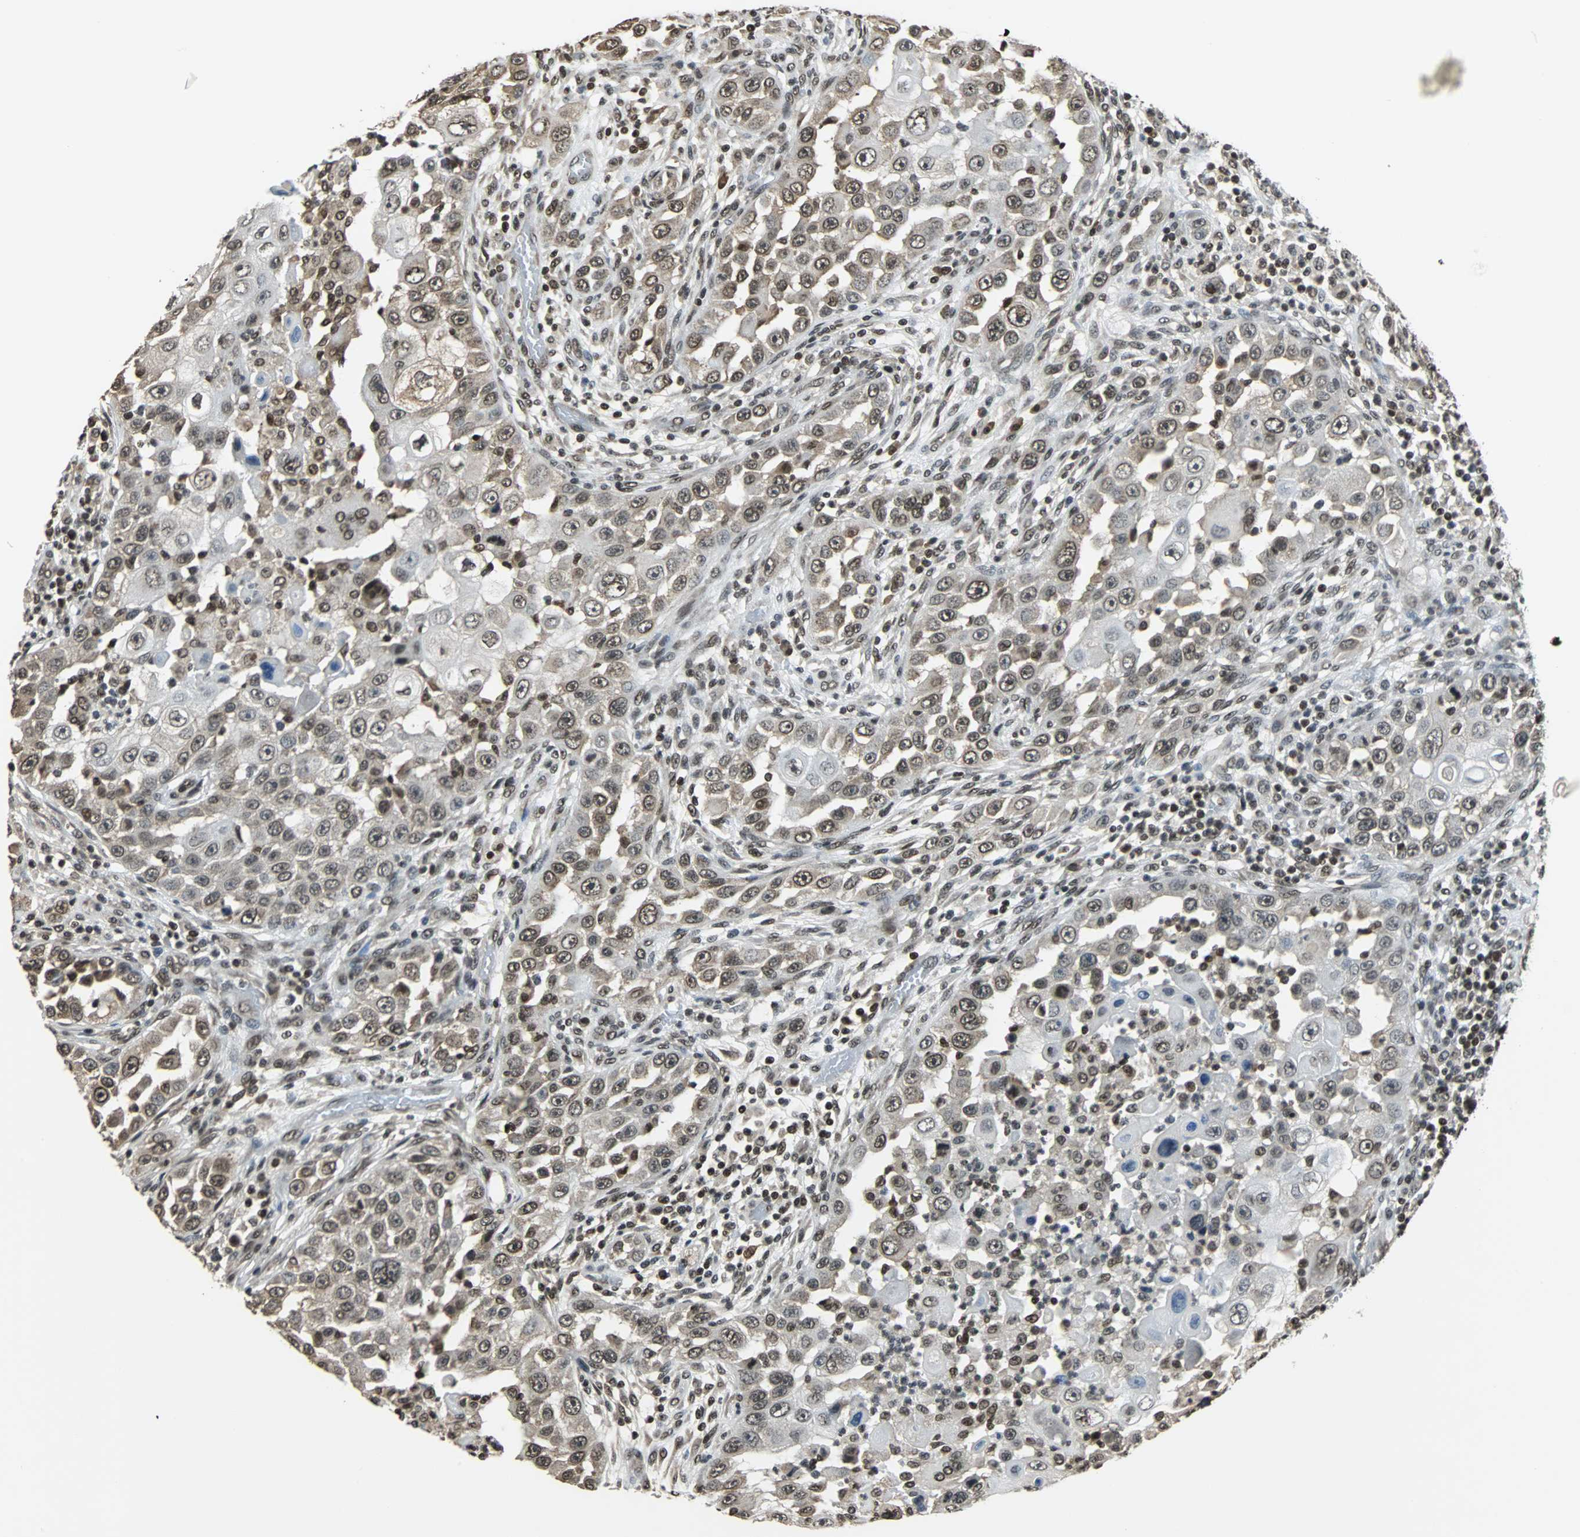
{"staining": {"intensity": "moderate", "quantity": ">75%", "location": "cytoplasmic/membranous,nuclear"}, "tissue": "head and neck cancer", "cell_type": "Tumor cells", "image_type": "cancer", "snomed": [{"axis": "morphology", "description": "Carcinoma, NOS"}, {"axis": "topography", "description": "Head-Neck"}], "caption": "IHC staining of head and neck carcinoma, which displays medium levels of moderate cytoplasmic/membranous and nuclear staining in about >75% of tumor cells indicating moderate cytoplasmic/membranous and nuclear protein positivity. The staining was performed using DAB (3,3'-diaminobenzidine) (brown) for protein detection and nuclei were counterstained in hematoxylin (blue).", "gene": "REST", "patient": {"sex": "male", "age": 87}}